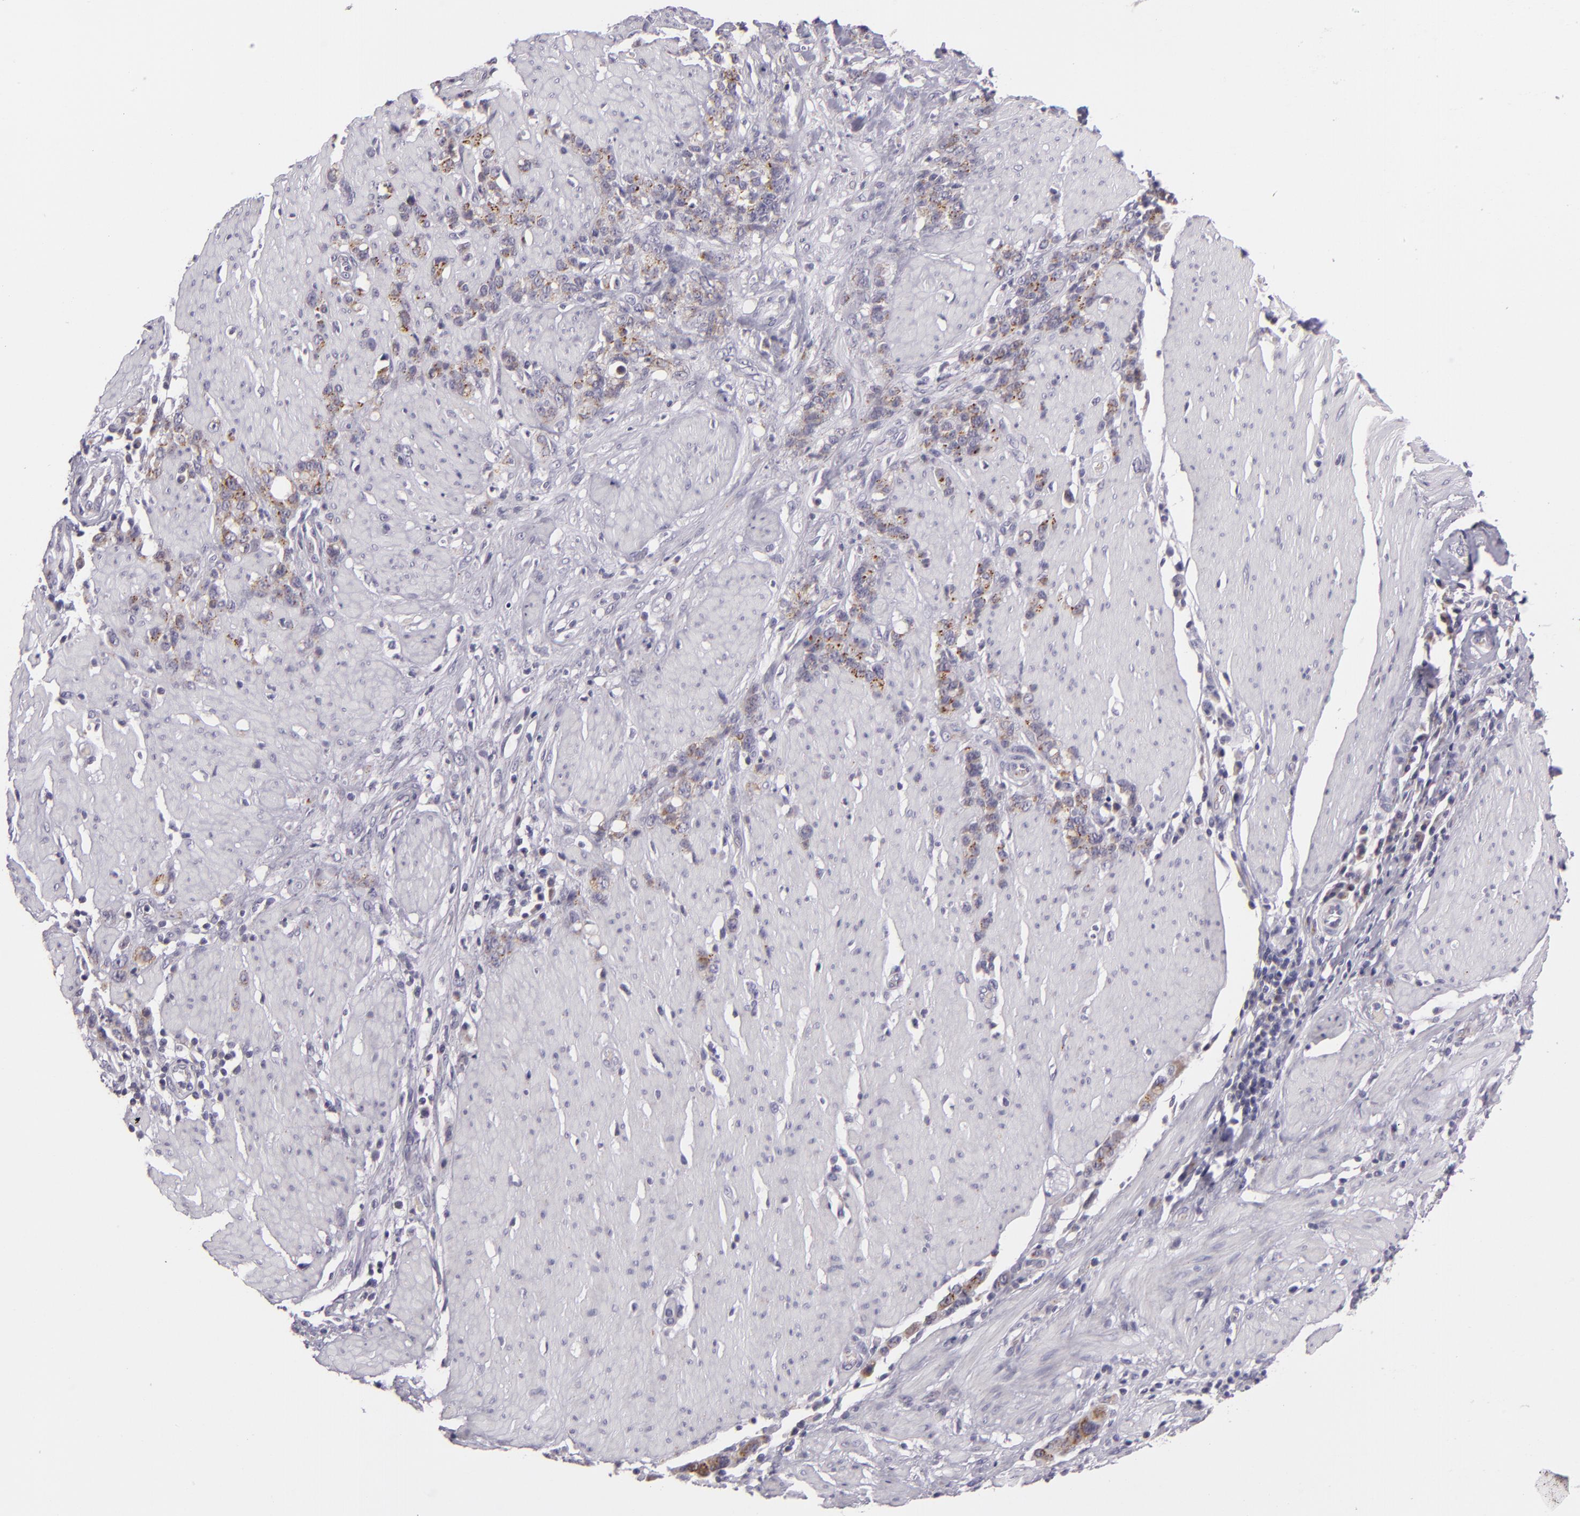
{"staining": {"intensity": "moderate", "quantity": "25%-75%", "location": "cytoplasmic/membranous"}, "tissue": "stomach cancer", "cell_type": "Tumor cells", "image_type": "cancer", "snomed": [{"axis": "morphology", "description": "Adenocarcinoma, NOS"}, {"axis": "topography", "description": "Stomach, lower"}], "caption": "DAB immunohistochemical staining of human stomach cancer exhibits moderate cytoplasmic/membranous protein staining in approximately 25%-75% of tumor cells.", "gene": "CILK1", "patient": {"sex": "male", "age": 88}}